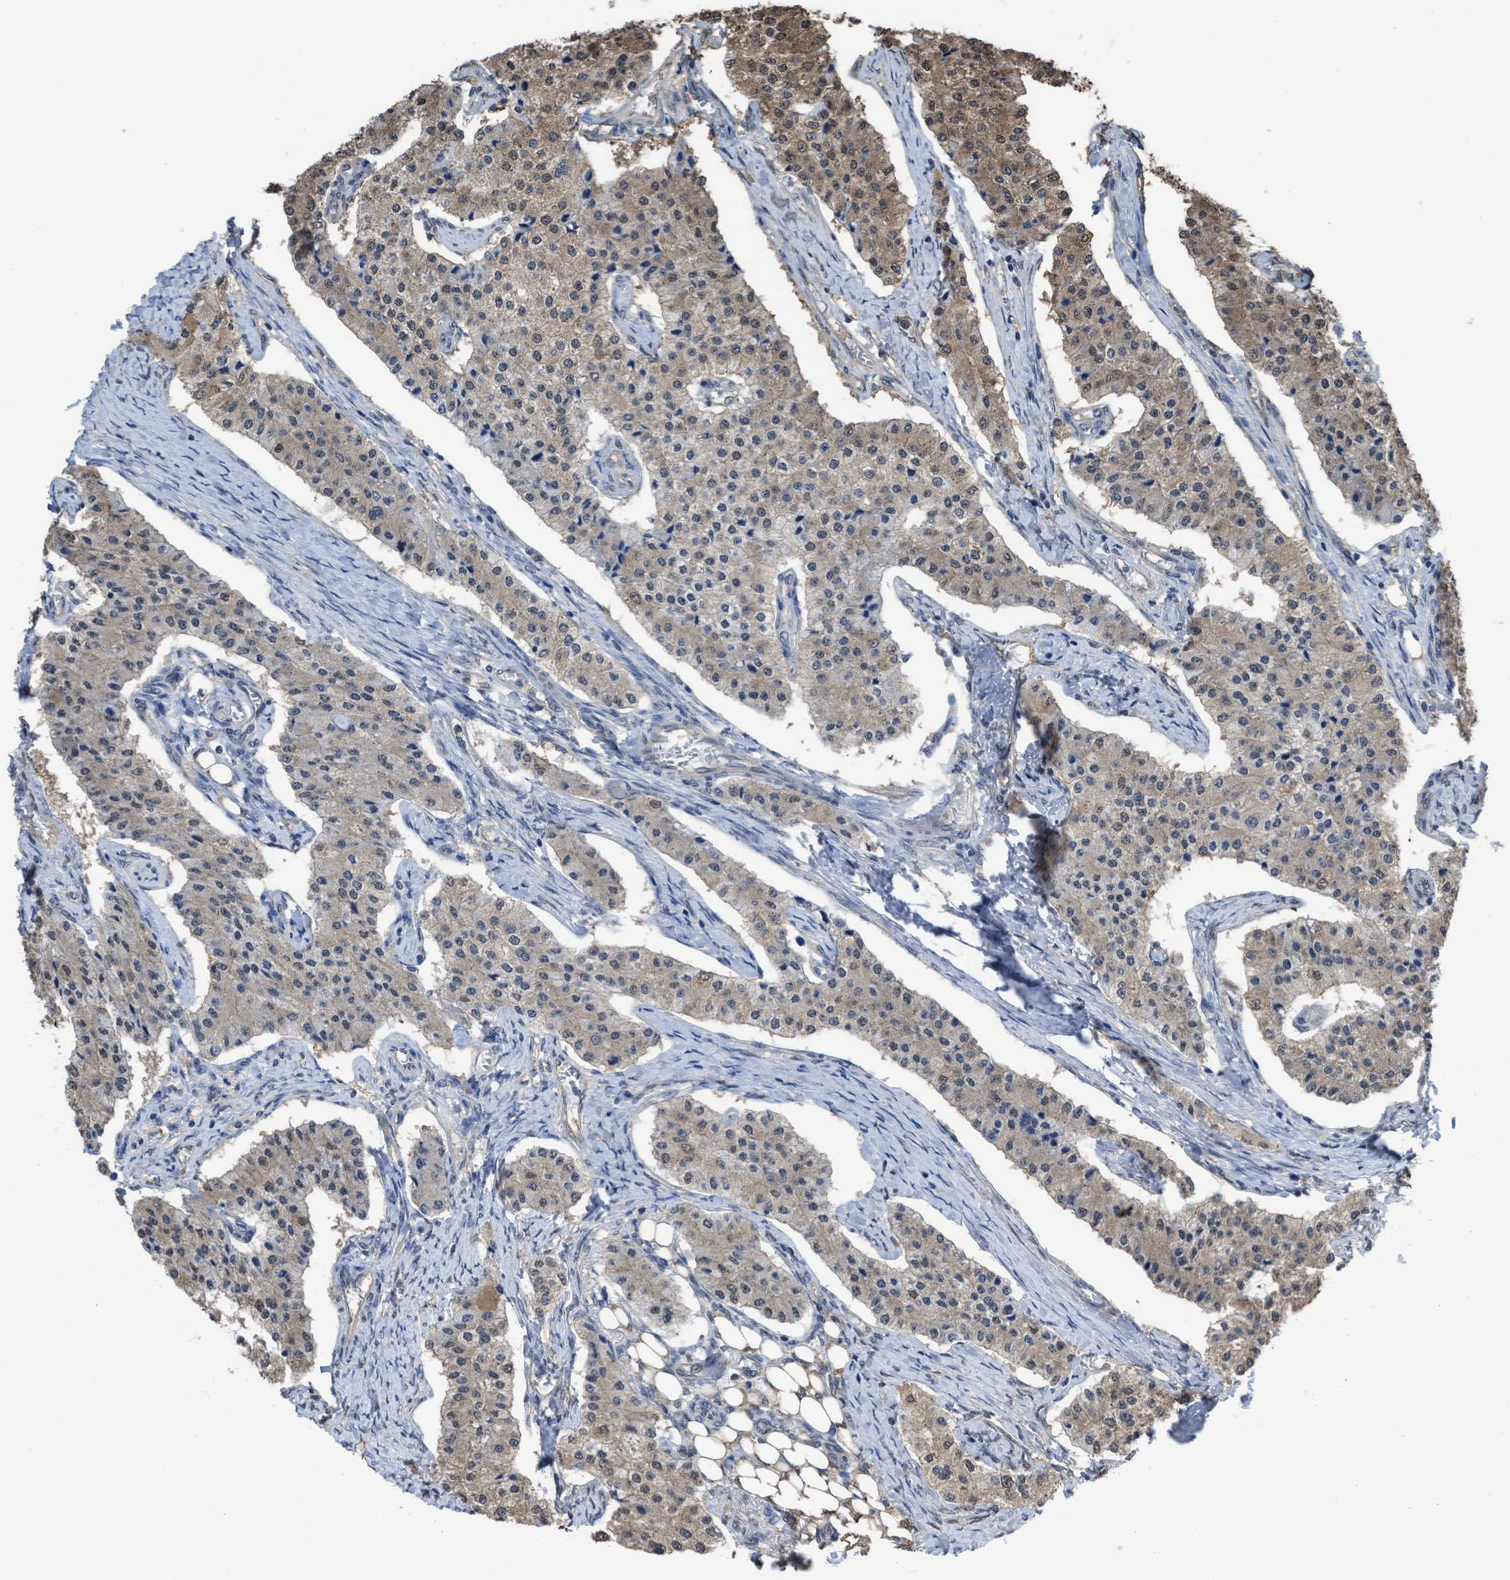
{"staining": {"intensity": "moderate", "quantity": "<25%", "location": "cytoplasmic/membranous,nuclear"}, "tissue": "carcinoid", "cell_type": "Tumor cells", "image_type": "cancer", "snomed": [{"axis": "morphology", "description": "Carcinoid, malignant, NOS"}, {"axis": "topography", "description": "Colon"}], "caption": "A high-resolution photomicrograph shows IHC staining of carcinoid, which reveals moderate cytoplasmic/membranous and nuclear expression in approximately <25% of tumor cells. (IHC, brightfield microscopy, high magnification).", "gene": "YWHAG", "patient": {"sex": "female", "age": 52}}